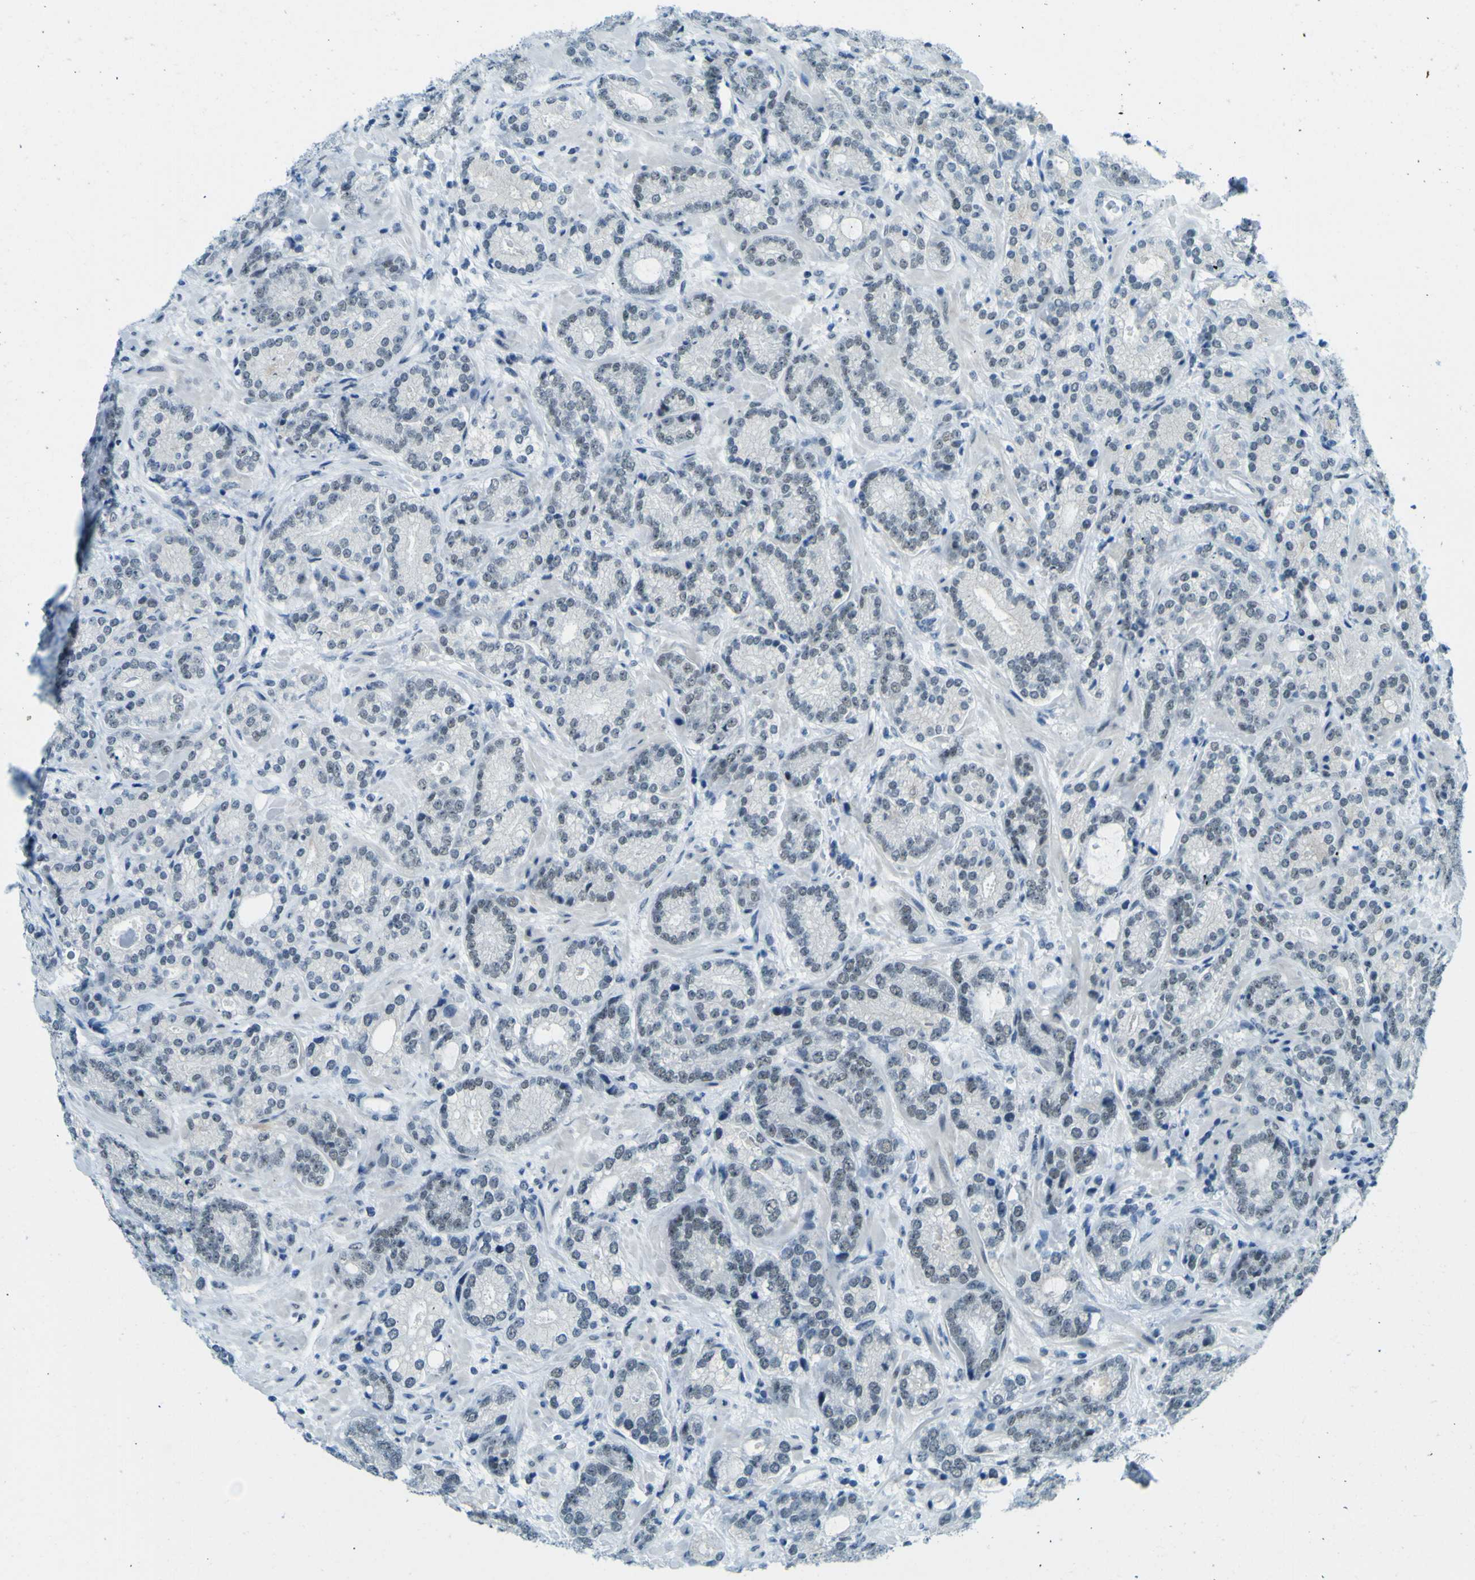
{"staining": {"intensity": "negative", "quantity": "none", "location": "none"}, "tissue": "prostate cancer", "cell_type": "Tumor cells", "image_type": "cancer", "snomed": [{"axis": "morphology", "description": "Adenocarcinoma, High grade"}, {"axis": "topography", "description": "Prostate"}], "caption": "The histopathology image shows no staining of tumor cells in high-grade adenocarcinoma (prostate).", "gene": "CEBPG", "patient": {"sex": "male", "age": 61}}